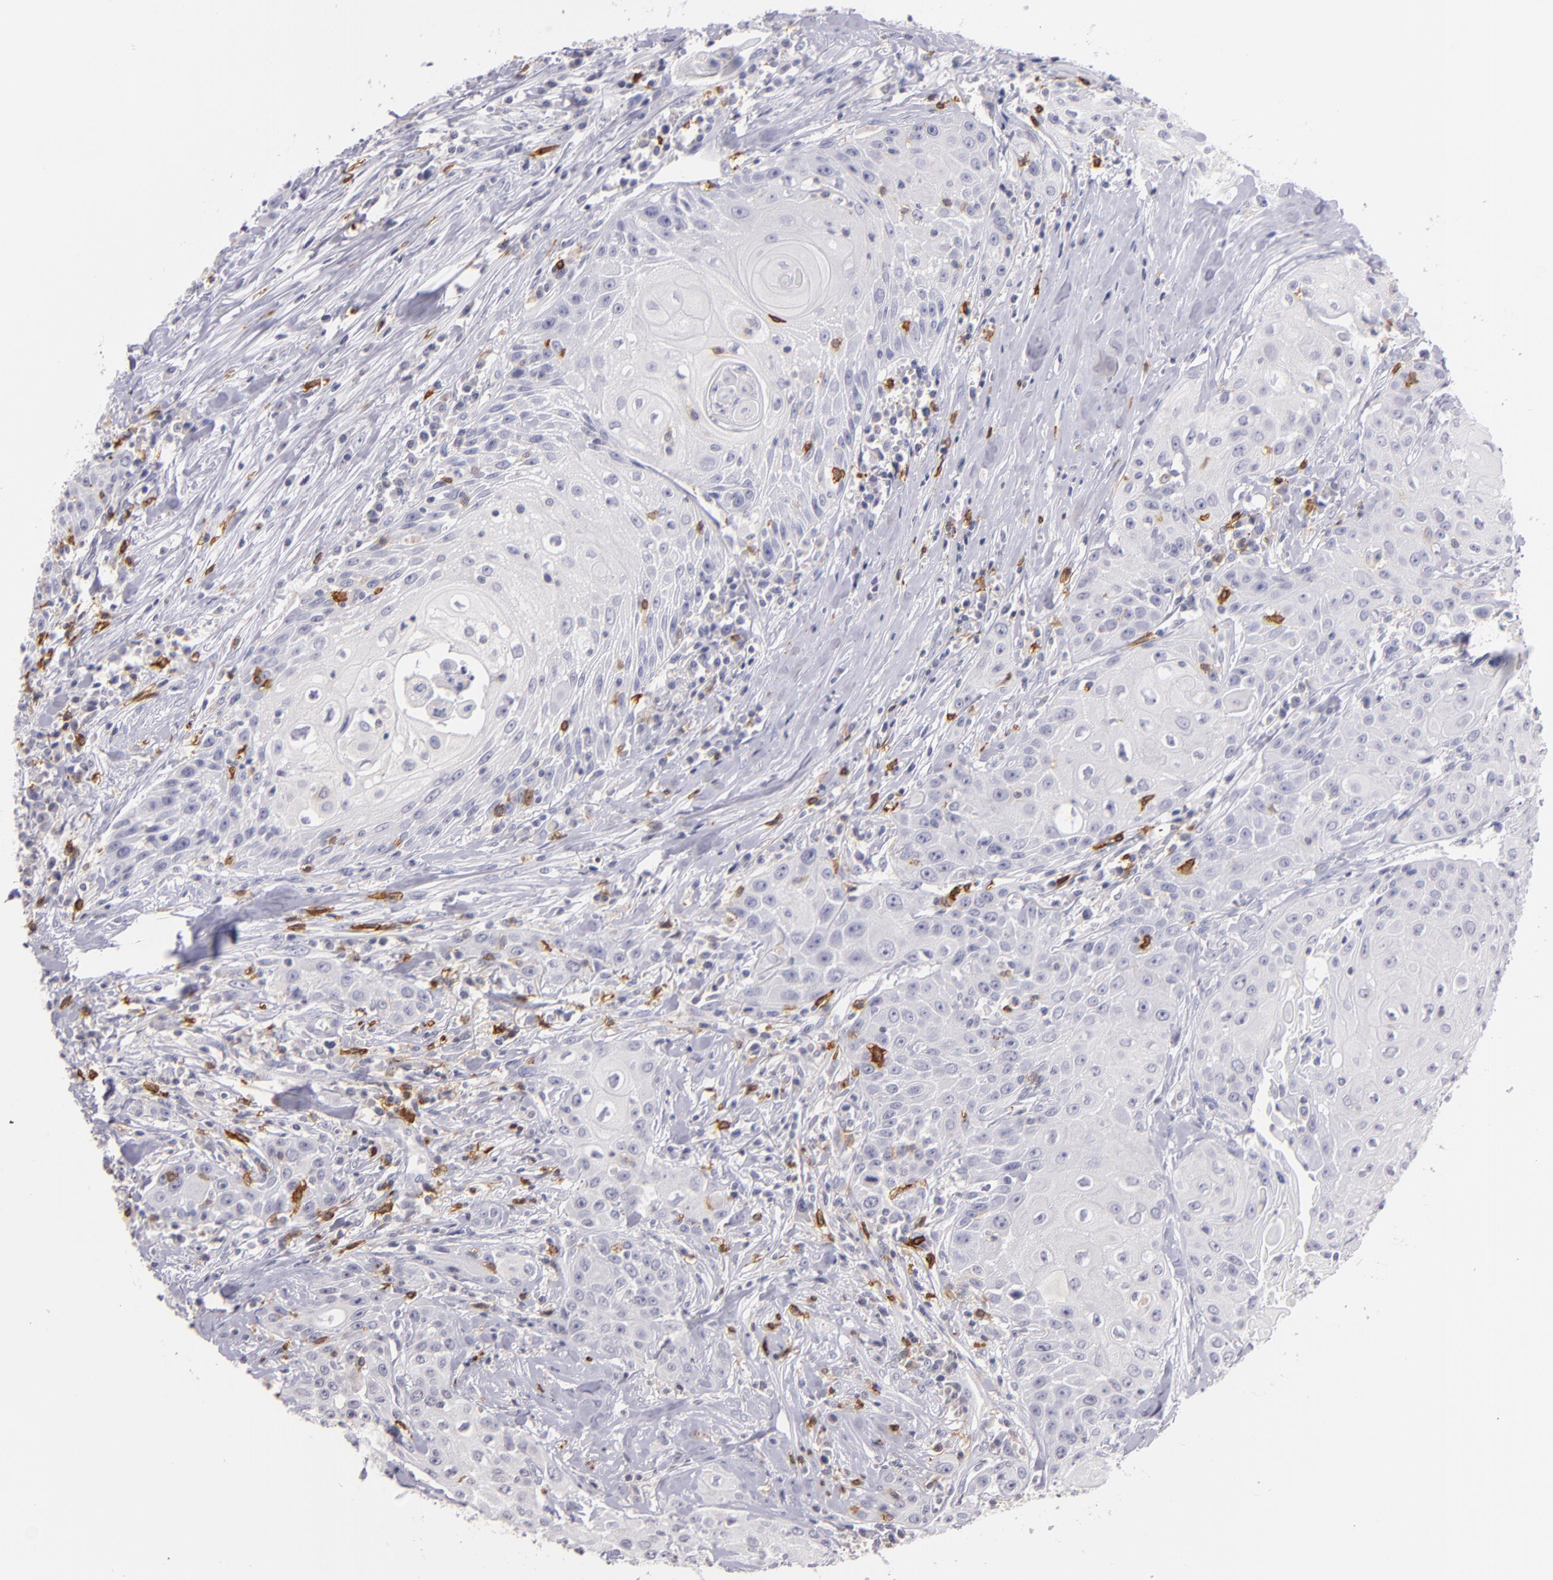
{"staining": {"intensity": "negative", "quantity": "none", "location": "none"}, "tissue": "head and neck cancer", "cell_type": "Tumor cells", "image_type": "cancer", "snomed": [{"axis": "morphology", "description": "Squamous cell carcinoma, NOS"}, {"axis": "topography", "description": "Oral tissue"}, {"axis": "topography", "description": "Head-Neck"}], "caption": "This is a photomicrograph of immunohistochemistry (IHC) staining of squamous cell carcinoma (head and neck), which shows no staining in tumor cells. (Immunohistochemistry, brightfield microscopy, high magnification).", "gene": "IL2RA", "patient": {"sex": "female", "age": 82}}